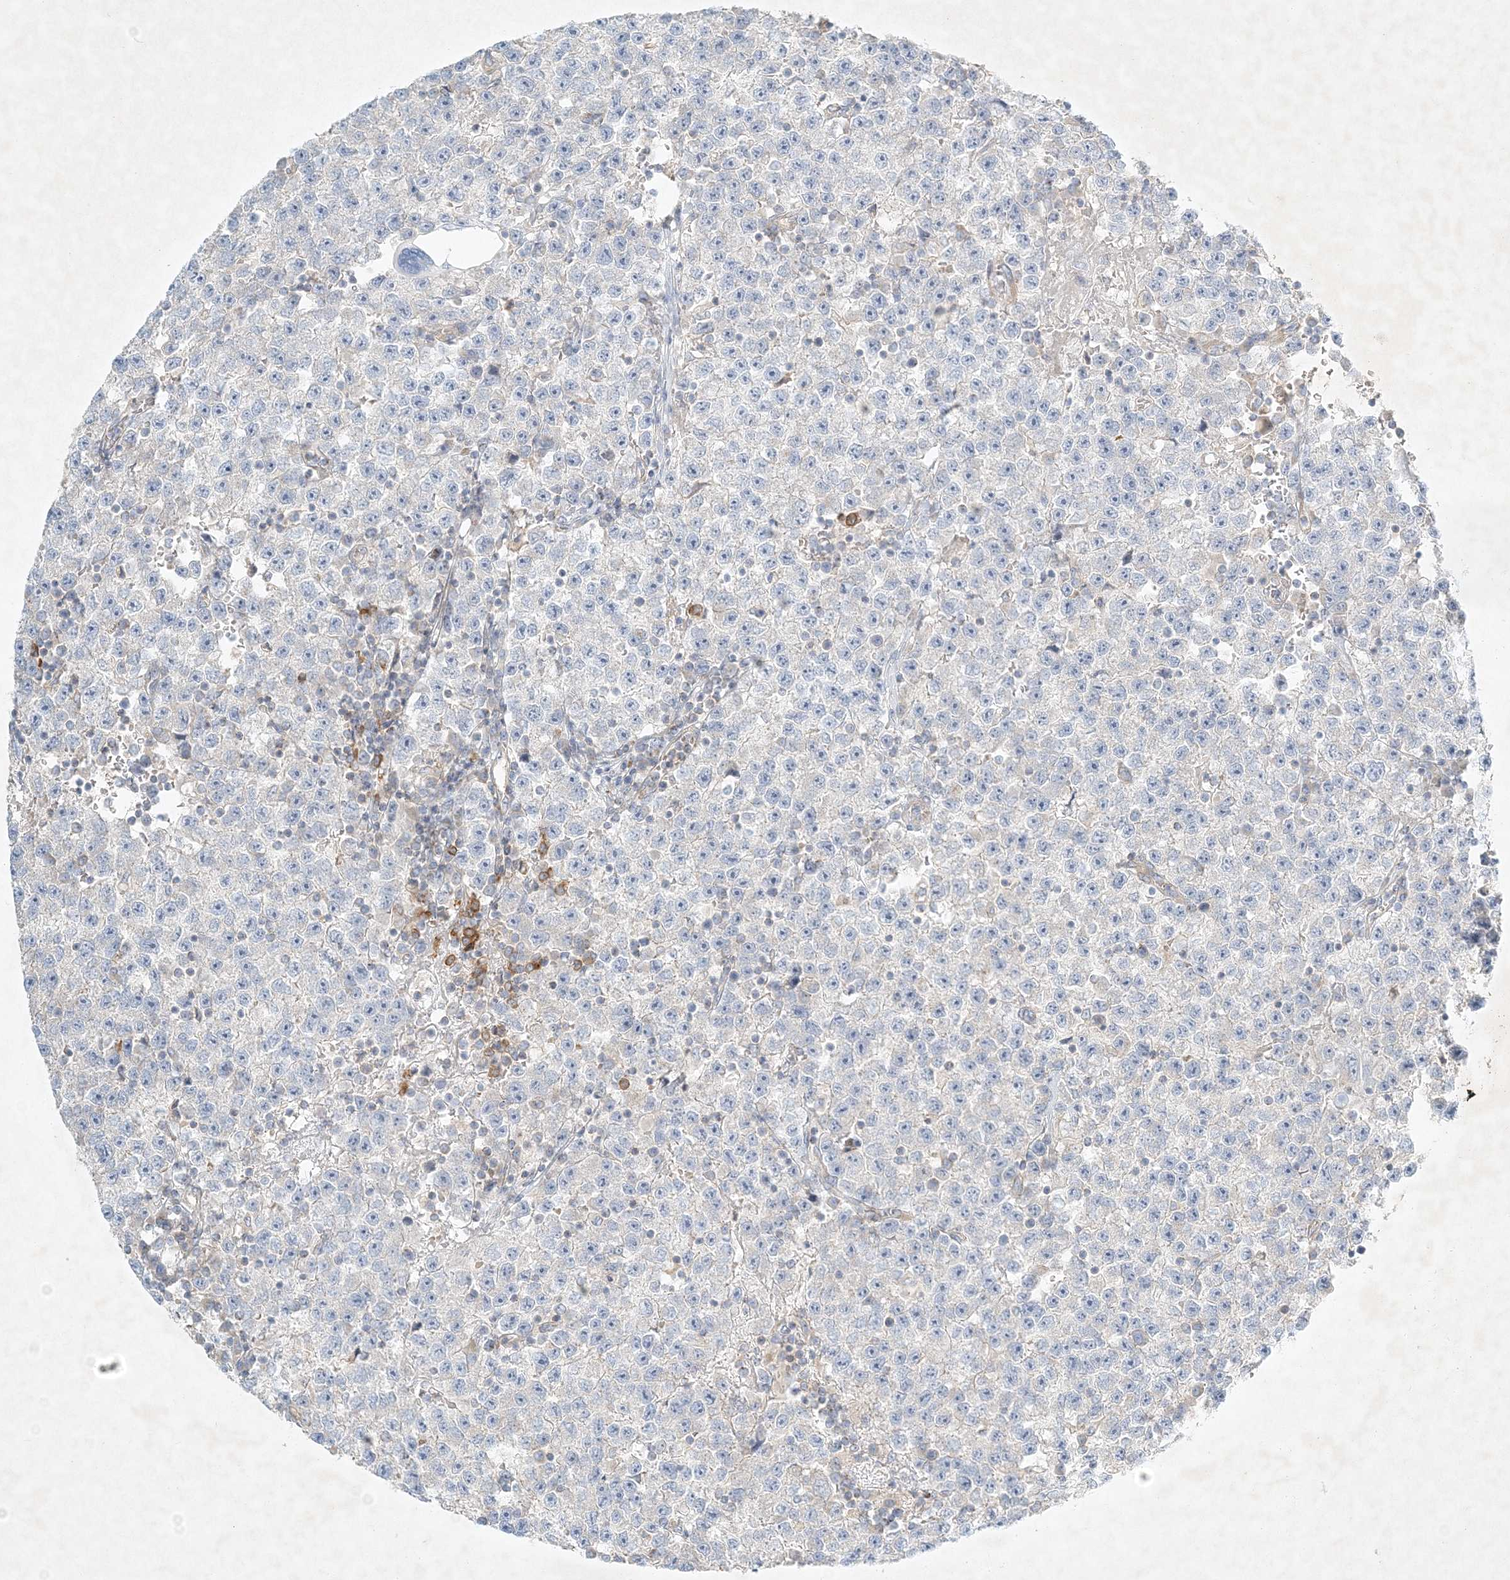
{"staining": {"intensity": "negative", "quantity": "none", "location": "none"}, "tissue": "testis cancer", "cell_type": "Tumor cells", "image_type": "cancer", "snomed": [{"axis": "morphology", "description": "Seminoma, NOS"}, {"axis": "topography", "description": "Testis"}], "caption": "Histopathology image shows no protein staining in tumor cells of seminoma (testis) tissue.", "gene": "STK11IP", "patient": {"sex": "male", "age": 22}}